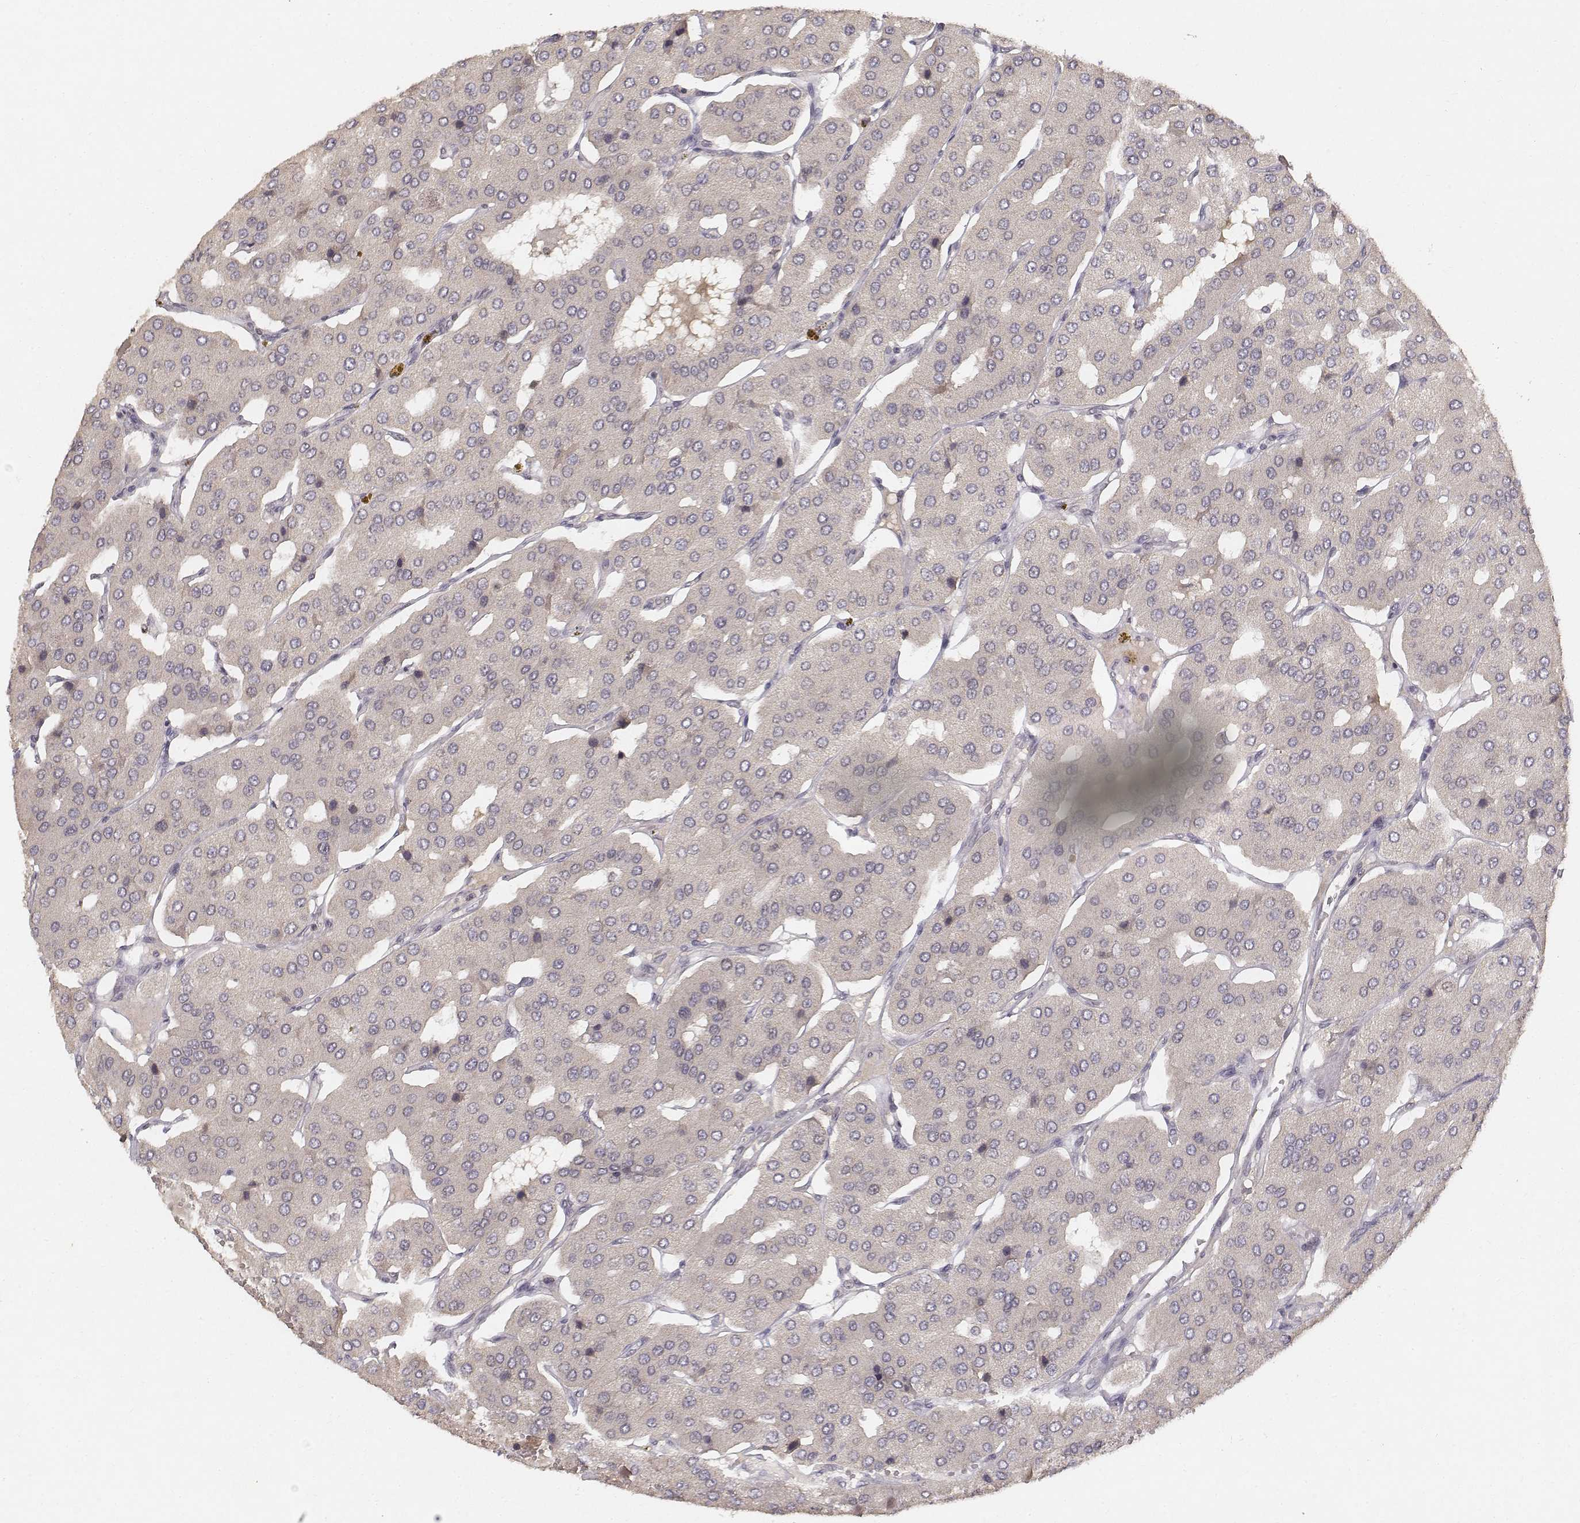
{"staining": {"intensity": "negative", "quantity": "none", "location": "none"}, "tissue": "parathyroid gland", "cell_type": "Glandular cells", "image_type": "normal", "snomed": [{"axis": "morphology", "description": "Normal tissue, NOS"}, {"axis": "morphology", "description": "Adenoma, NOS"}, {"axis": "topography", "description": "Parathyroid gland"}], "caption": "Human parathyroid gland stained for a protein using immunohistochemistry (IHC) reveals no positivity in glandular cells.", "gene": "FANCD2", "patient": {"sex": "female", "age": 86}}